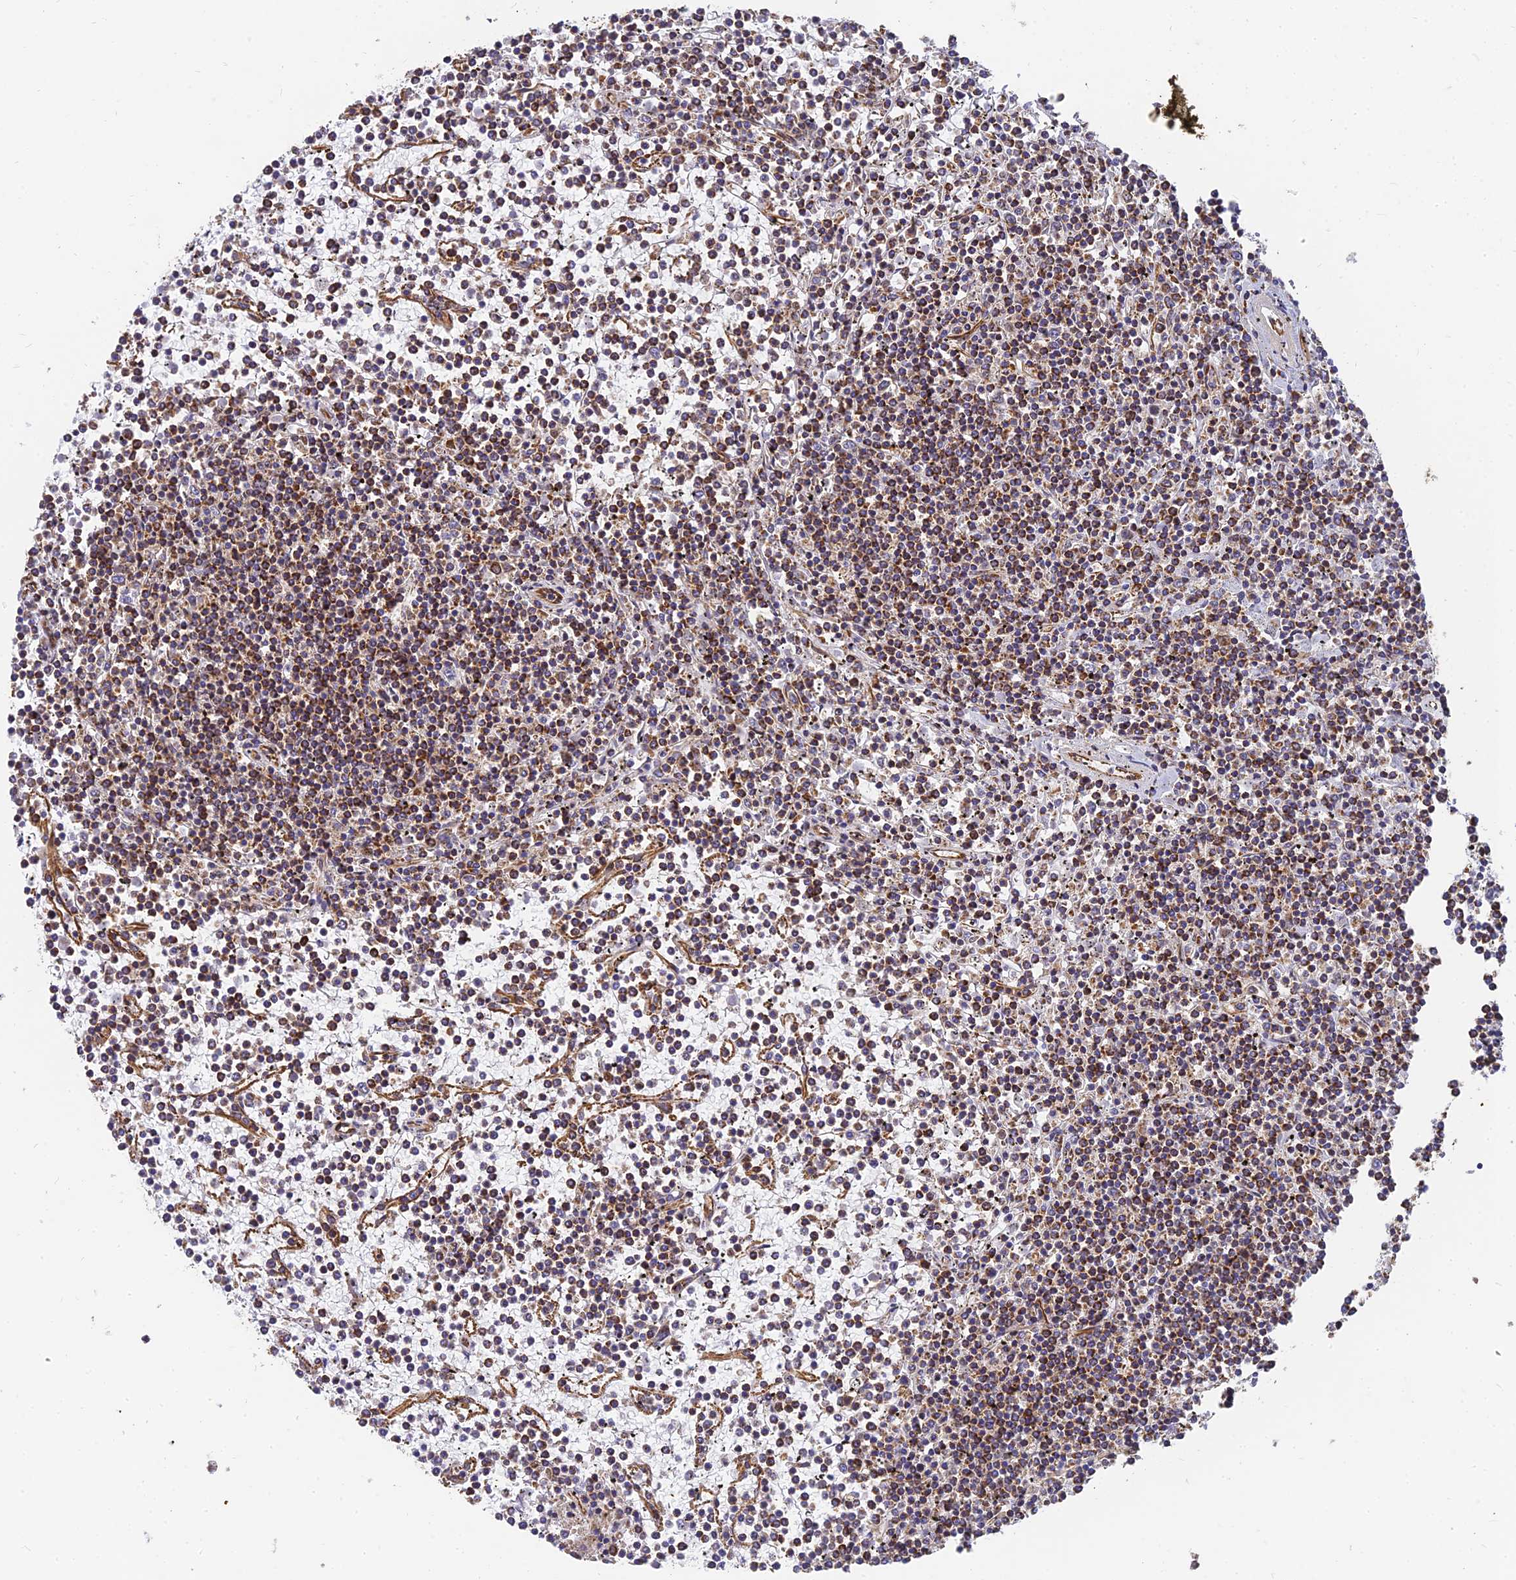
{"staining": {"intensity": "weak", "quantity": "25%-75%", "location": "cytoplasmic/membranous"}, "tissue": "lymphoma", "cell_type": "Tumor cells", "image_type": "cancer", "snomed": [{"axis": "morphology", "description": "Malignant lymphoma, non-Hodgkin's type, Low grade"}, {"axis": "topography", "description": "Spleen"}], "caption": "The micrograph displays immunohistochemical staining of lymphoma. There is weak cytoplasmic/membranous staining is appreciated in about 25%-75% of tumor cells.", "gene": "DSTYK", "patient": {"sex": "female", "age": 19}}